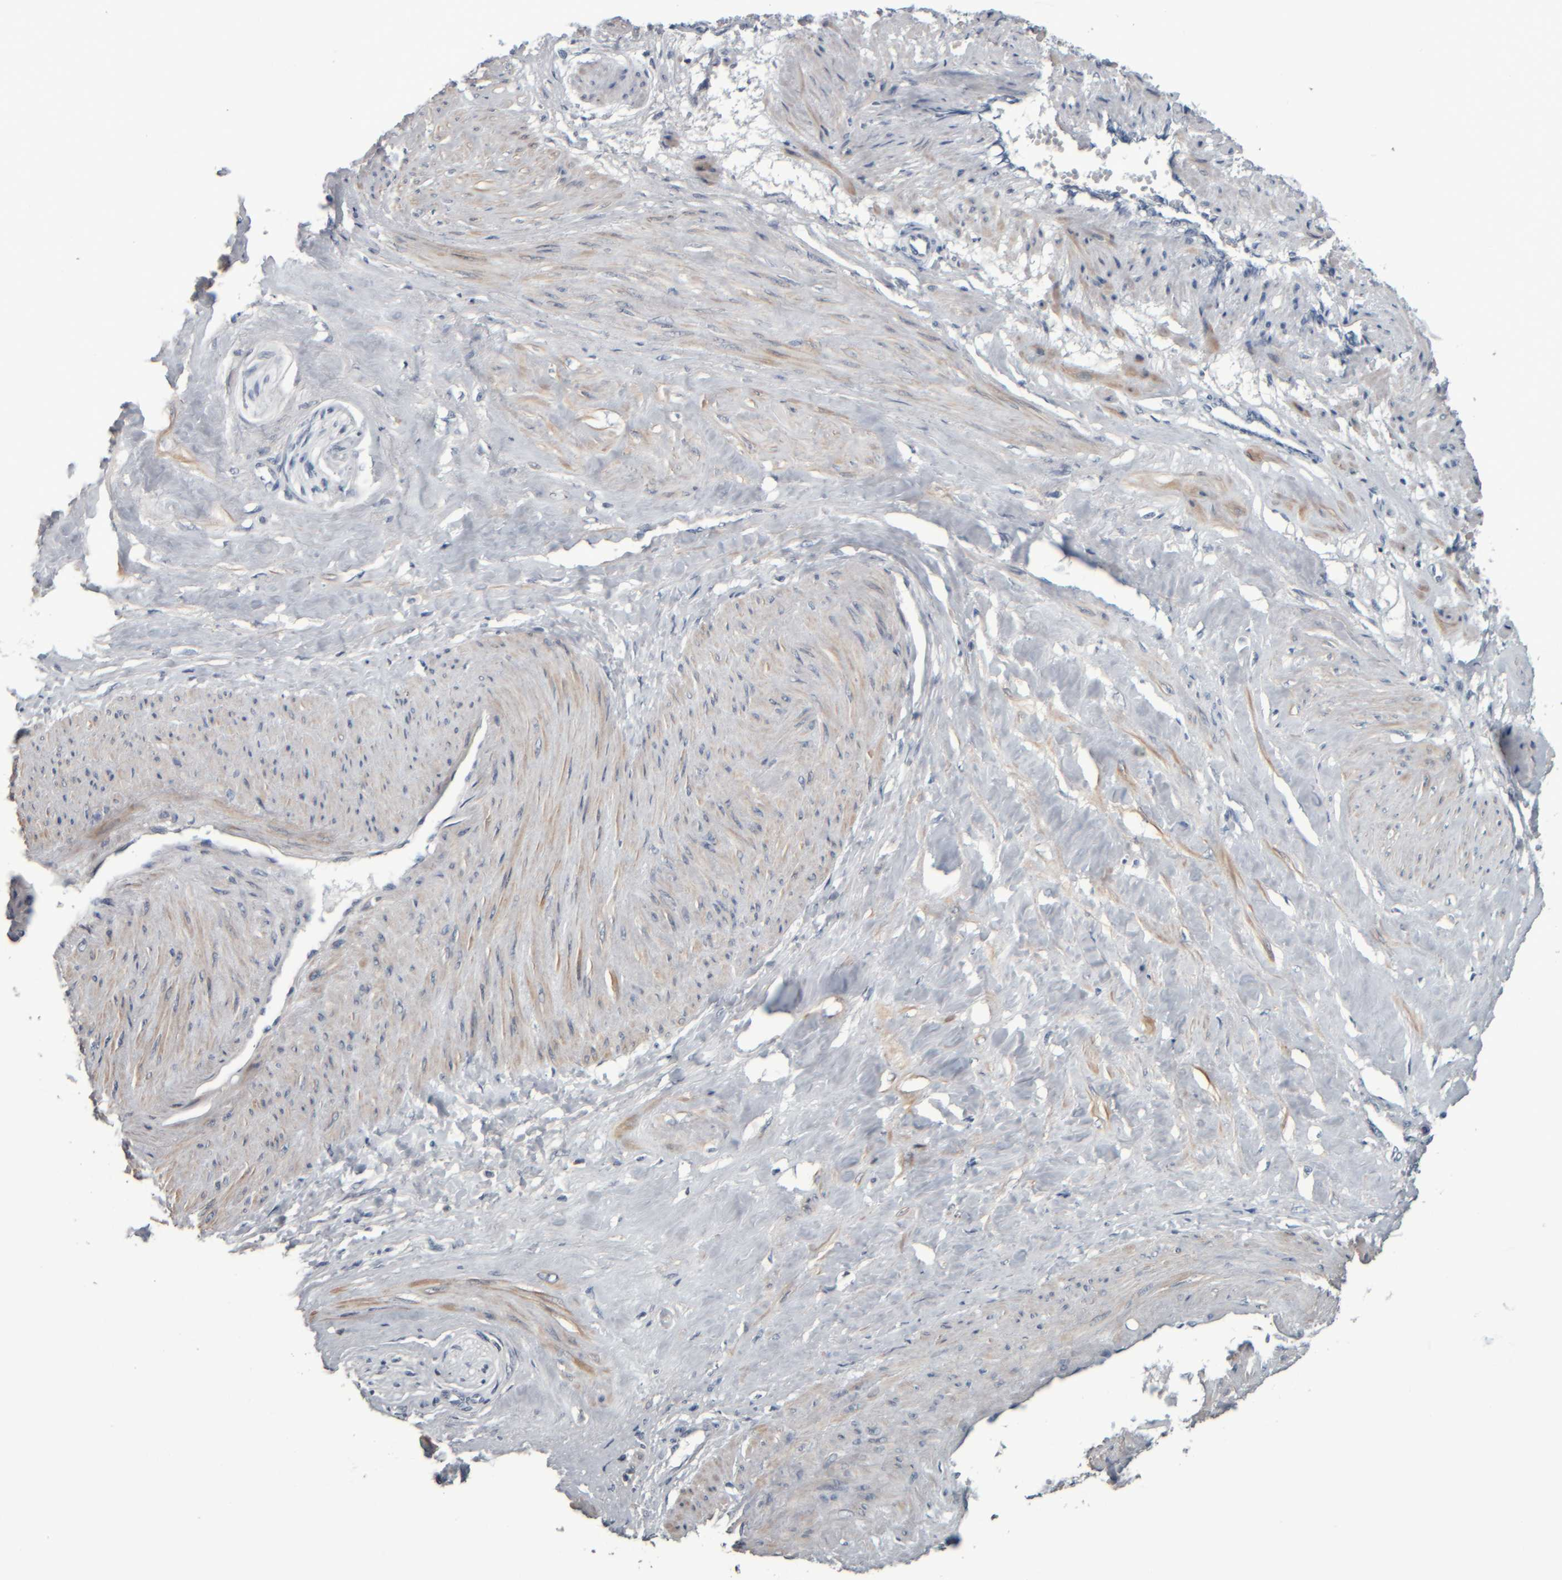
{"staining": {"intensity": "weak", "quantity": "25%-75%", "location": "cytoplasmic/membranous"}, "tissue": "smooth muscle", "cell_type": "Smooth muscle cells", "image_type": "normal", "snomed": [{"axis": "morphology", "description": "Normal tissue, NOS"}, {"axis": "topography", "description": "Endometrium"}], "caption": "Immunohistochemical staining of benign human smooth muscle exhibits weak cytoplasmic/membranous protein expression in about 25%-75% of smooth muscle cells. The staining was performed using DAB, with brown indicating positive protein expression. Nuclei are stained blue with hematoxylin.", "gene": "CAVIN4", "patient": {"sex": "female", "age": 33}}